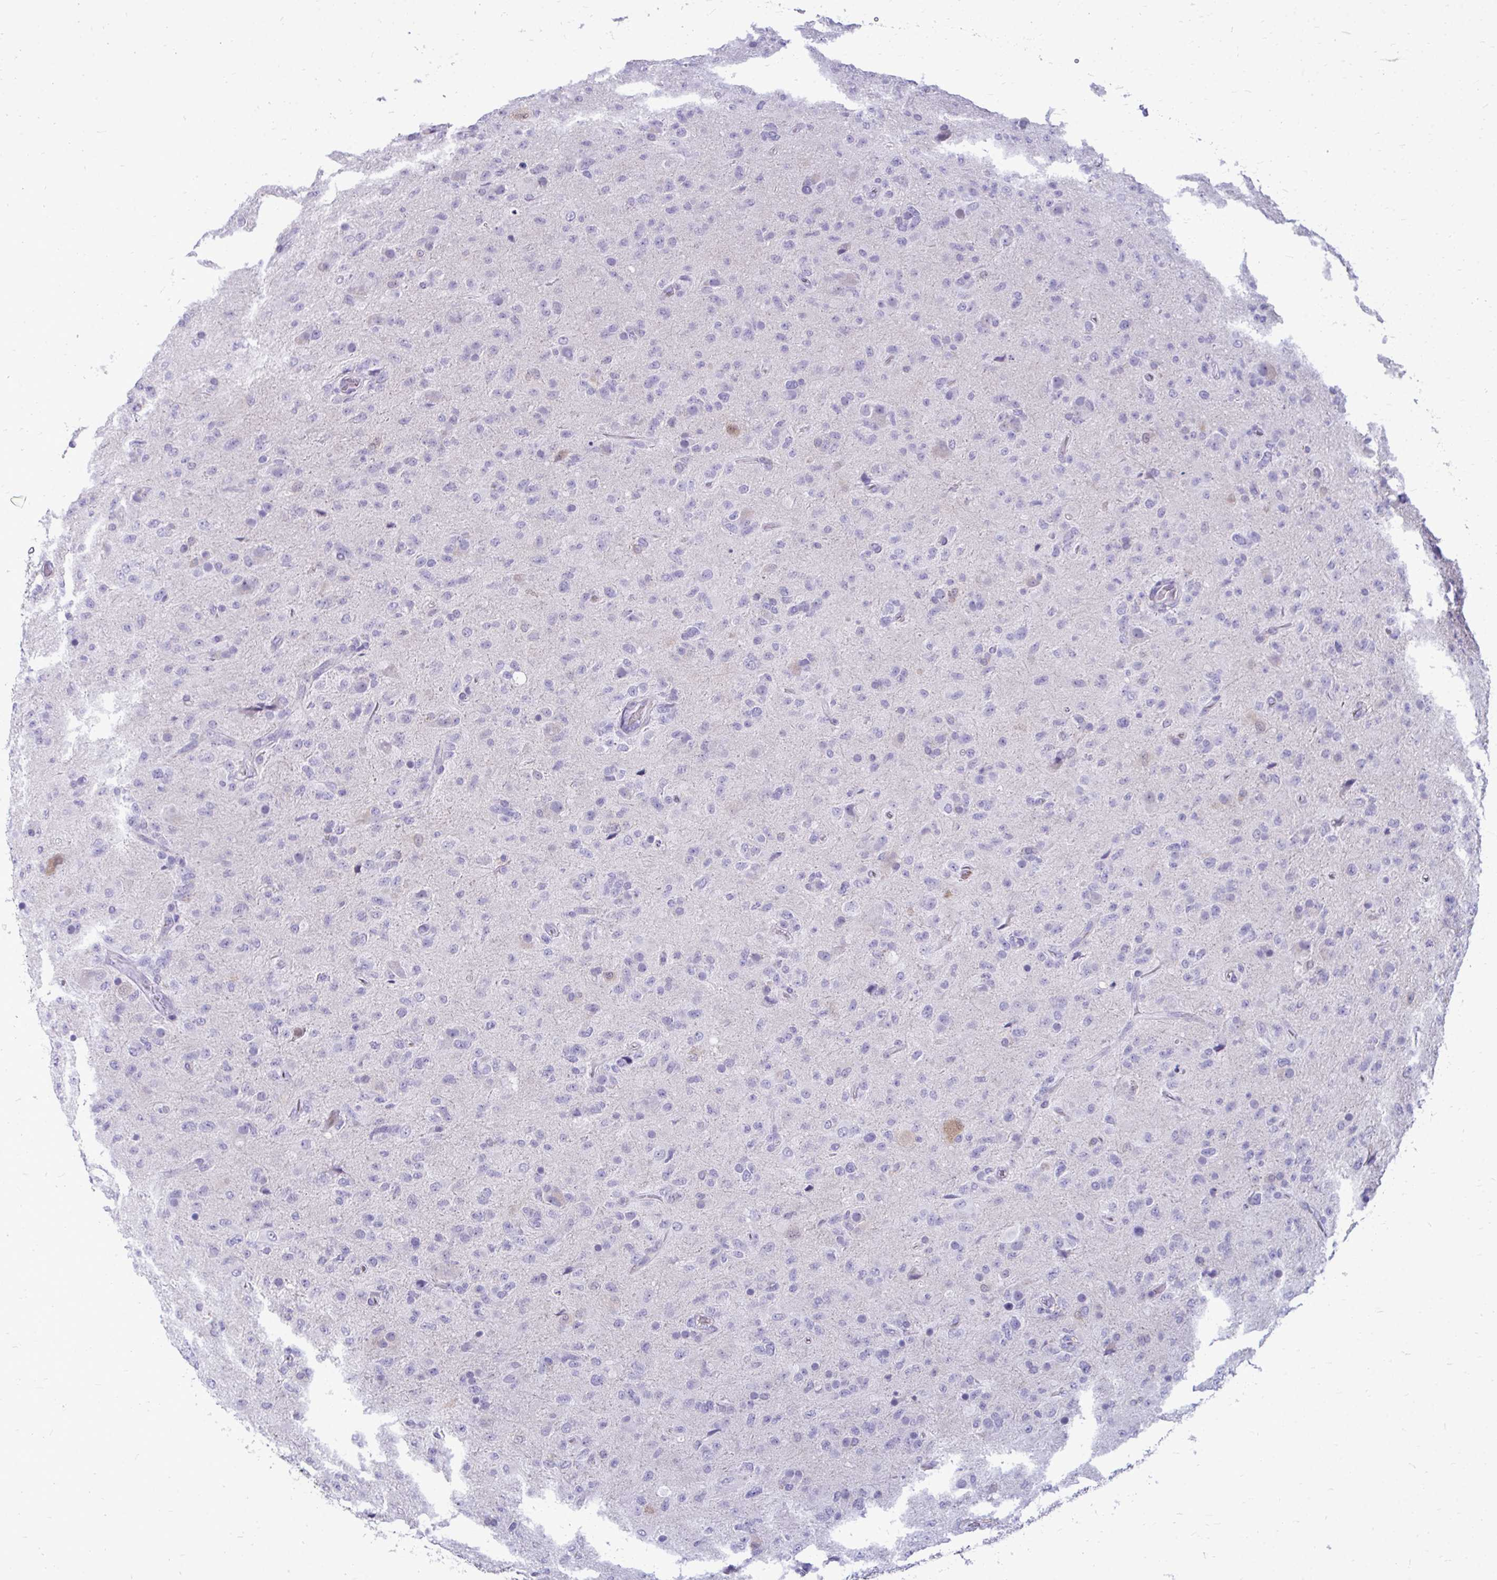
{"staining": {"intensity": "negative", "quantity": "none", "location": "none"}, "tissue": "glioma", "cell_type": "Tumor cells", "image_type": "cancer", "snomed": [{"axis": "morphology", "description": "Glioma, malignant, Low grade"}, {"axis": "topography", "description": "Brain"}], "caption": "Tumor cells show no significant positivity in glioma.", "gene": "FABP3", "patient": {"sex": "male", "age": 65}}